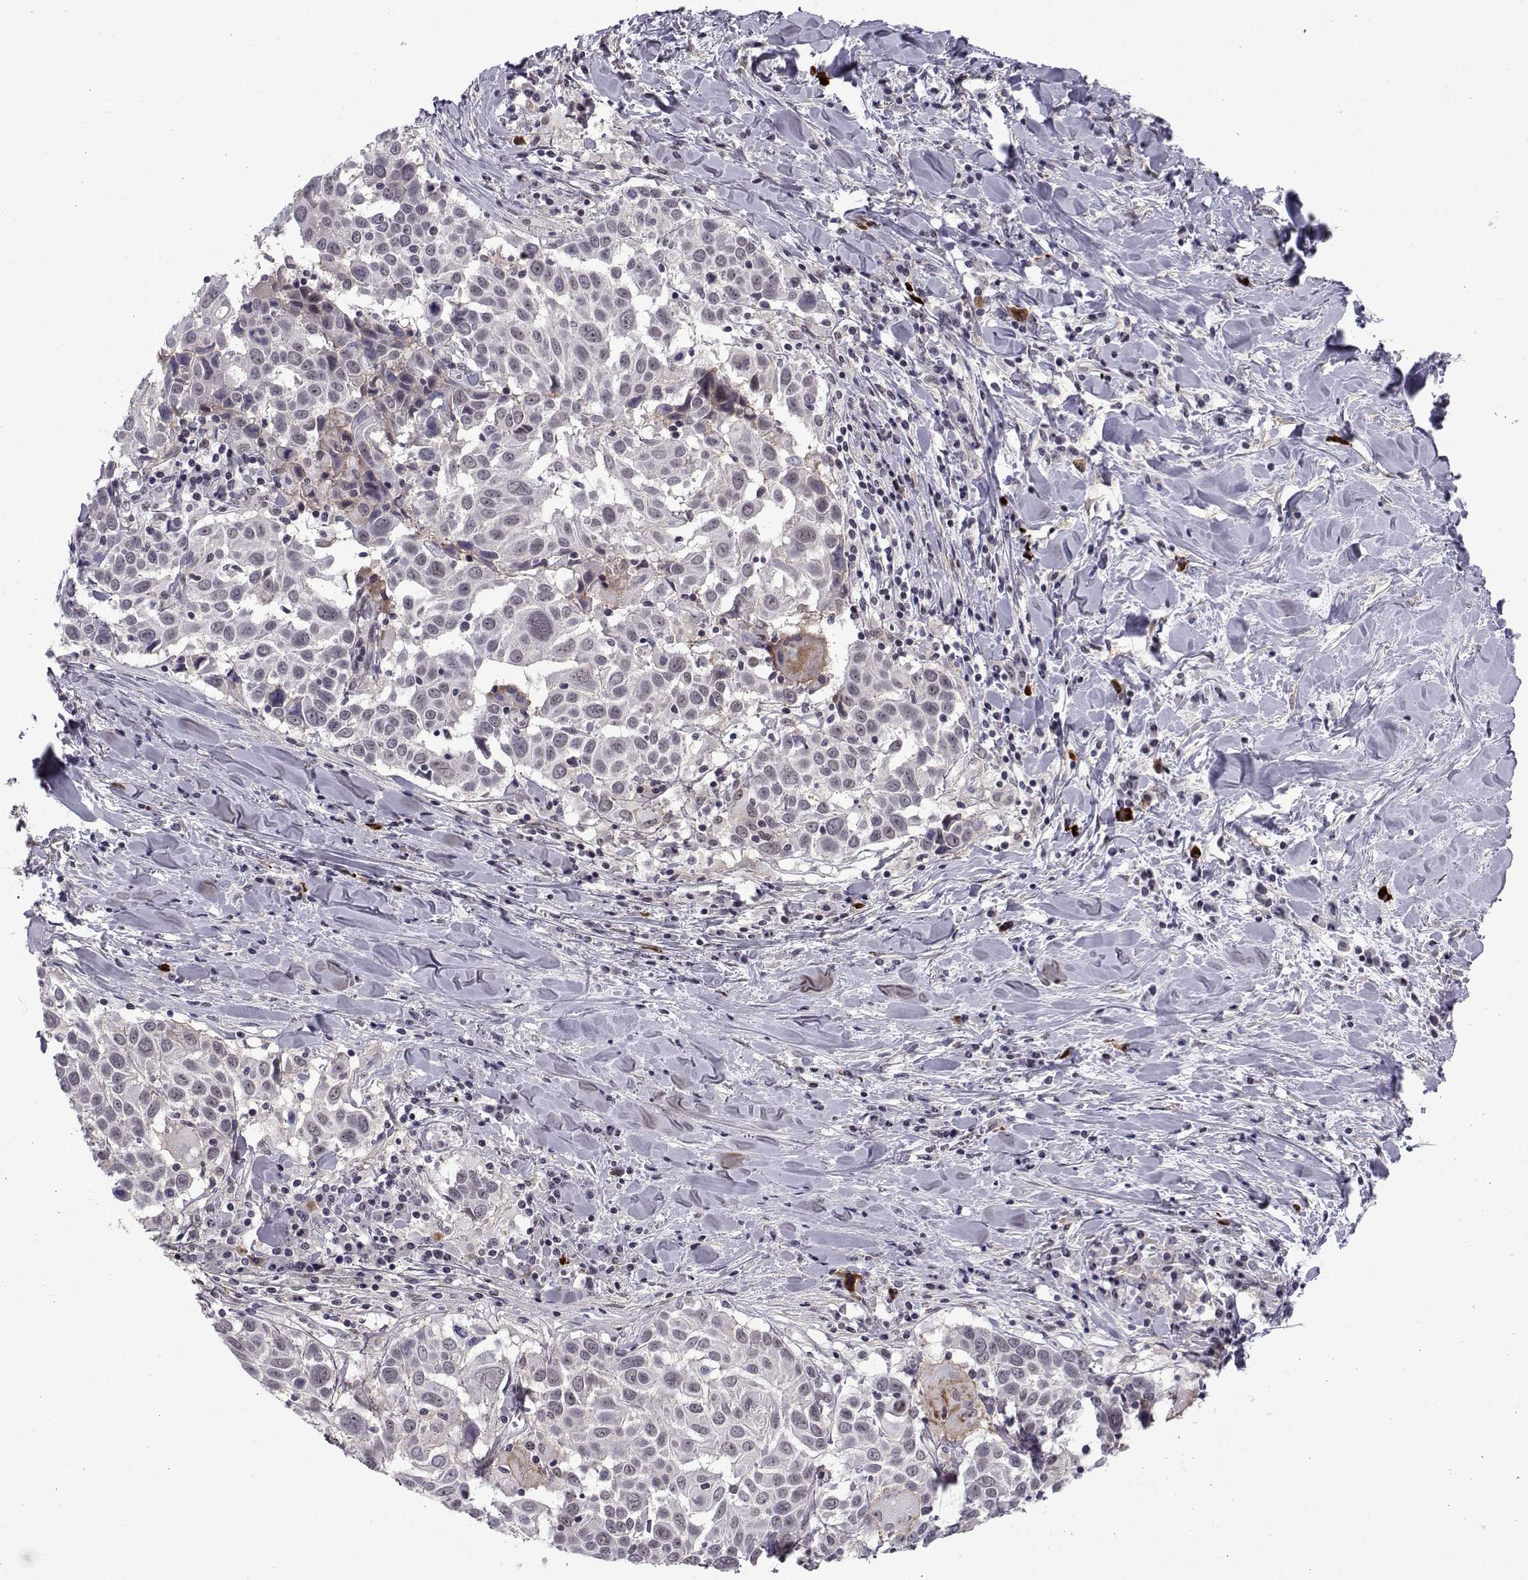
{"staining": {"intensity": "weak", "quantity": "<25%", "location": "cytoplasmic/membranous"}, "tissue": "lung cancer", "cell_type": "Tumor cells", "image_type": "cancer", "snomed": [{"axis": "morphology", "description": "Squamous cell carcinoma, NOS"}, {"axis": "topography", "description": "Lung"}], "caption": "An image of lung cancer stained for a protein reveals no brown staining in tumor cells.", "gene": "RBM24", "patient": {"sex": "male", "age": 57}}